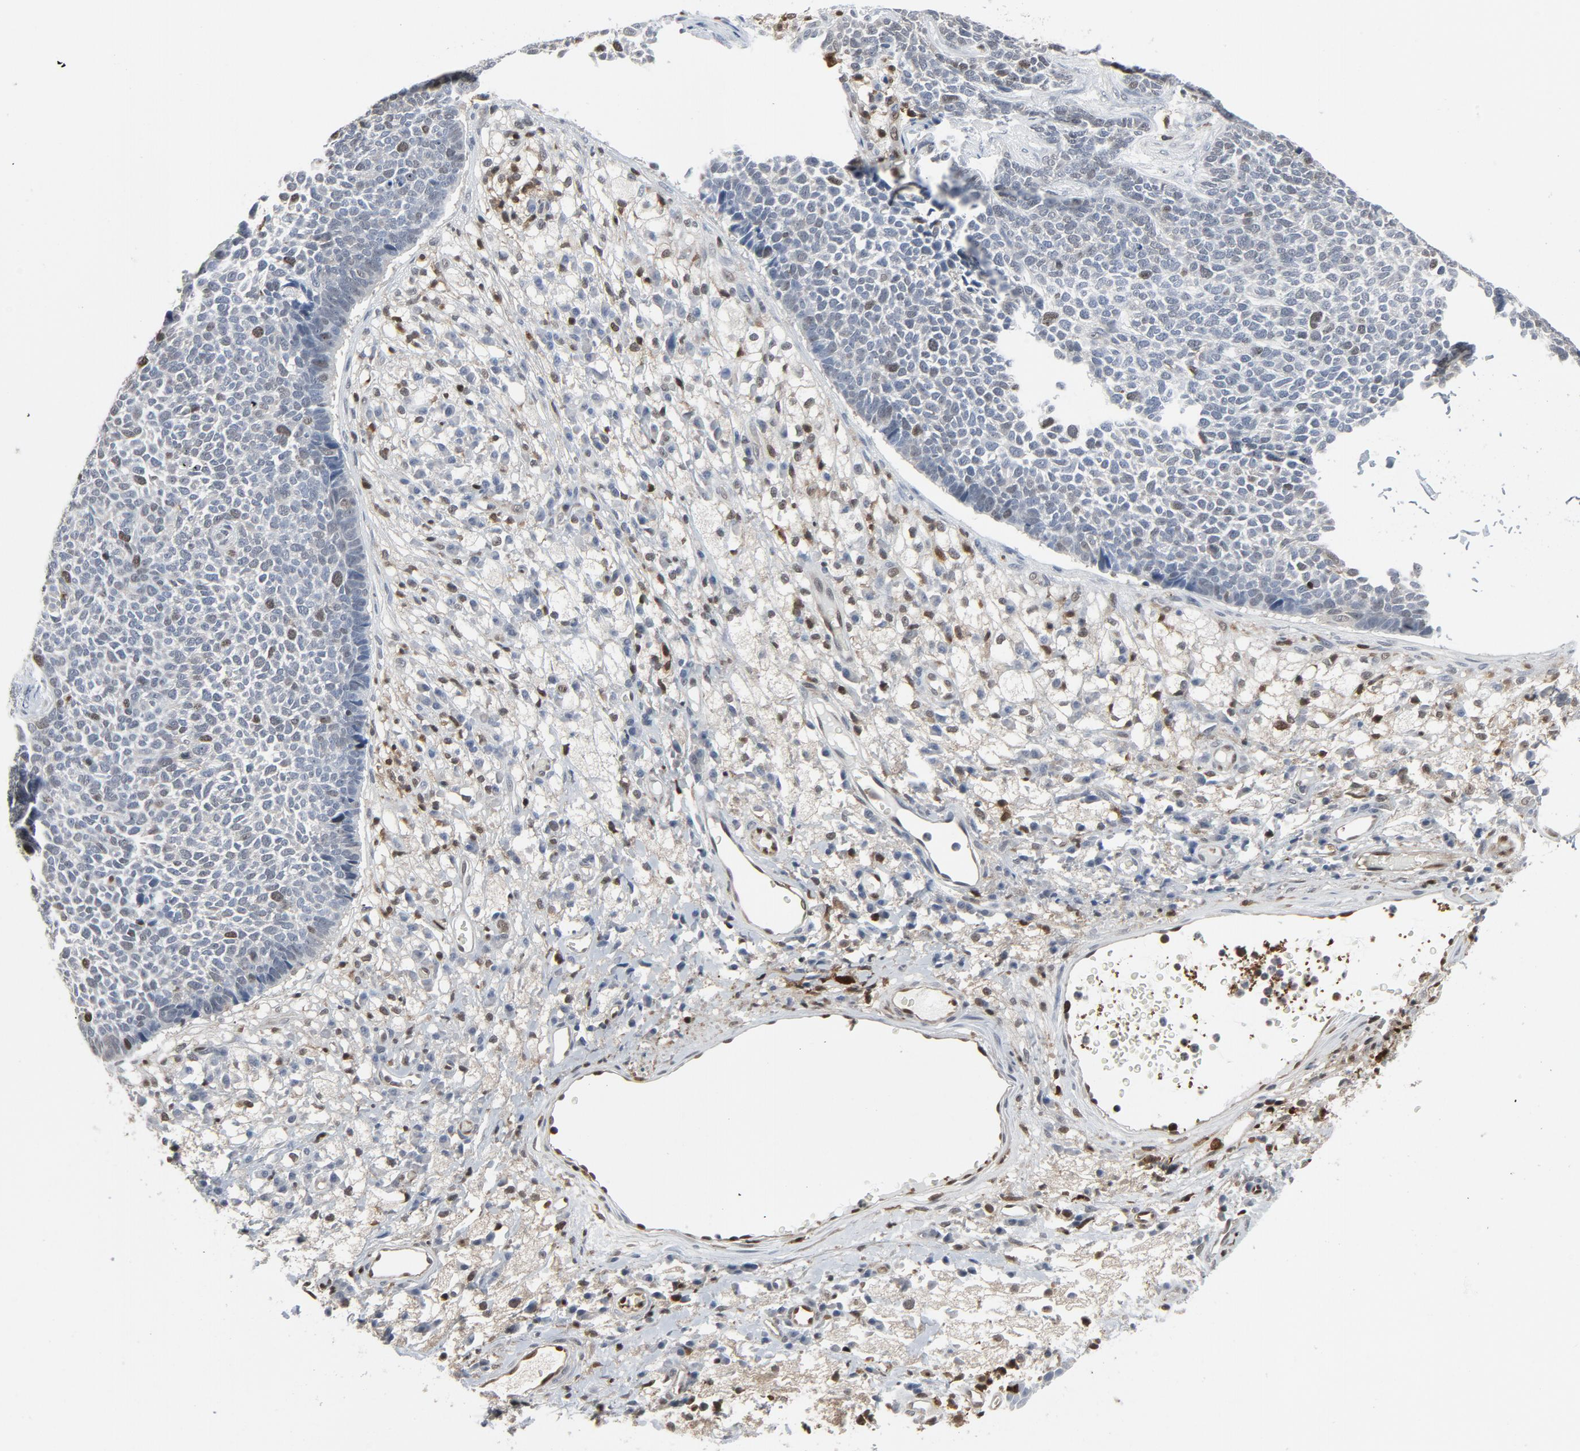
{"staining": {"intensity": "moderate", "quantity": "<25%", "location": "cytoplasmic/membranous"}, "tissue": "skin cancer", "cell_type": "Tumor cells", "image_type": "cancer", "snomed": [{"axis": "morphology", "description": "Basal cell carcinoma"}, {"axis": "topography", "description": "Skin"}], "caption": "Immunohistochemistry (IHC) micrograph of human skin cancer (basal cell carcinoma) stained for a protein (brown), which reveals low levels of moderate cytoplasmic/membranous expression in about <25% of tumor cells.", "gene": "STAT5A", "patient": {"sex": "female", "age": 84}}